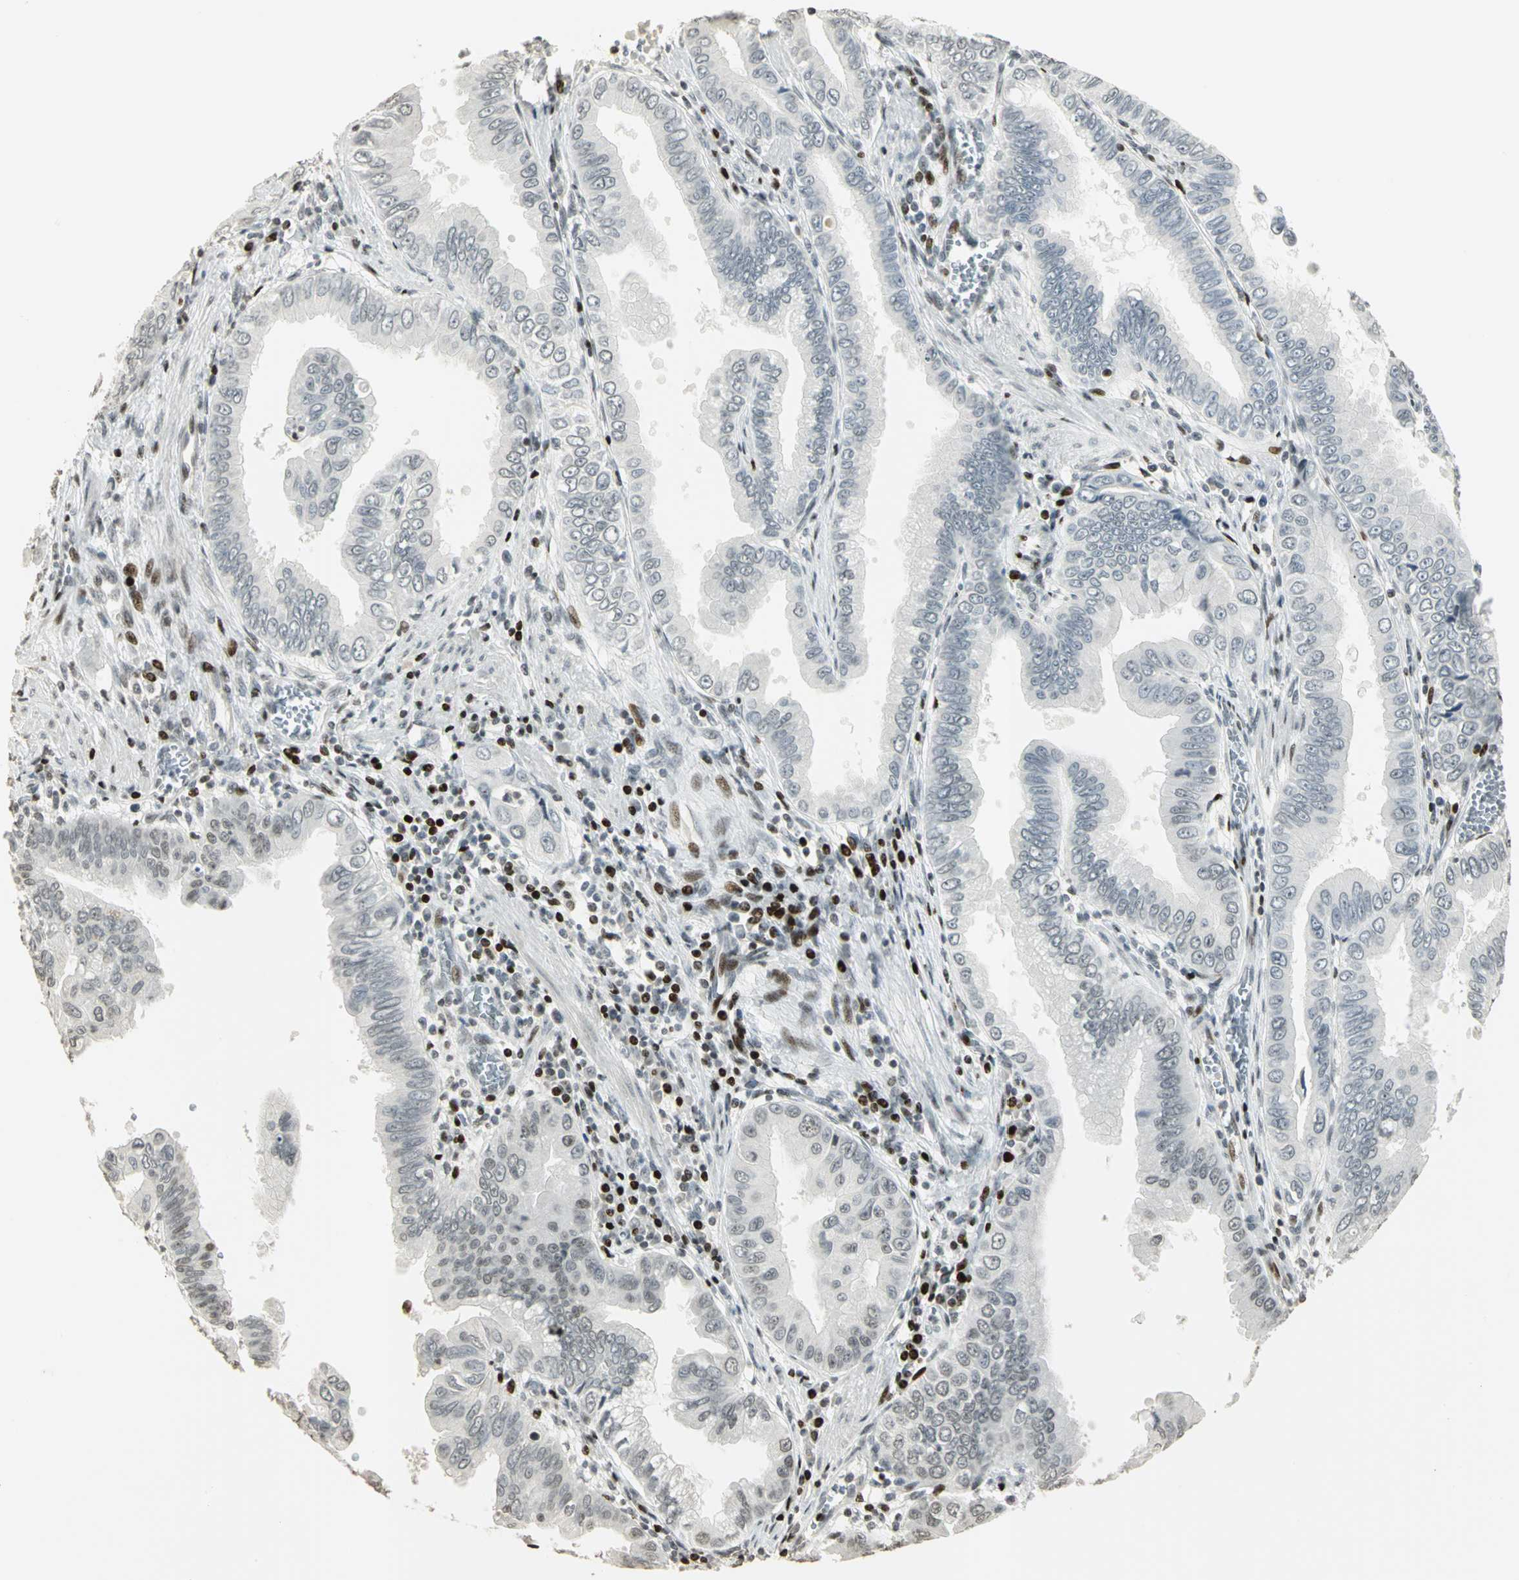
{"staining": {"intensity": "weak", "quantity": "<25%", "location": "nuclear"}, "tissue": "pancreatic cancer", "cell_type": "Tumor cells", "image_type": "cancer", "snomed": [{"axis": "morphology", "description": "Normal tissue, NOS"}, {"axis": "topography", "description": "Lymph node"}], "caption": "This is an immunohistochemistry micrograph of pancreatic cancer. There is no staining in tumor cells.", "gene": "KDM1A", "patient": {"sex": "male", "age": 50}}